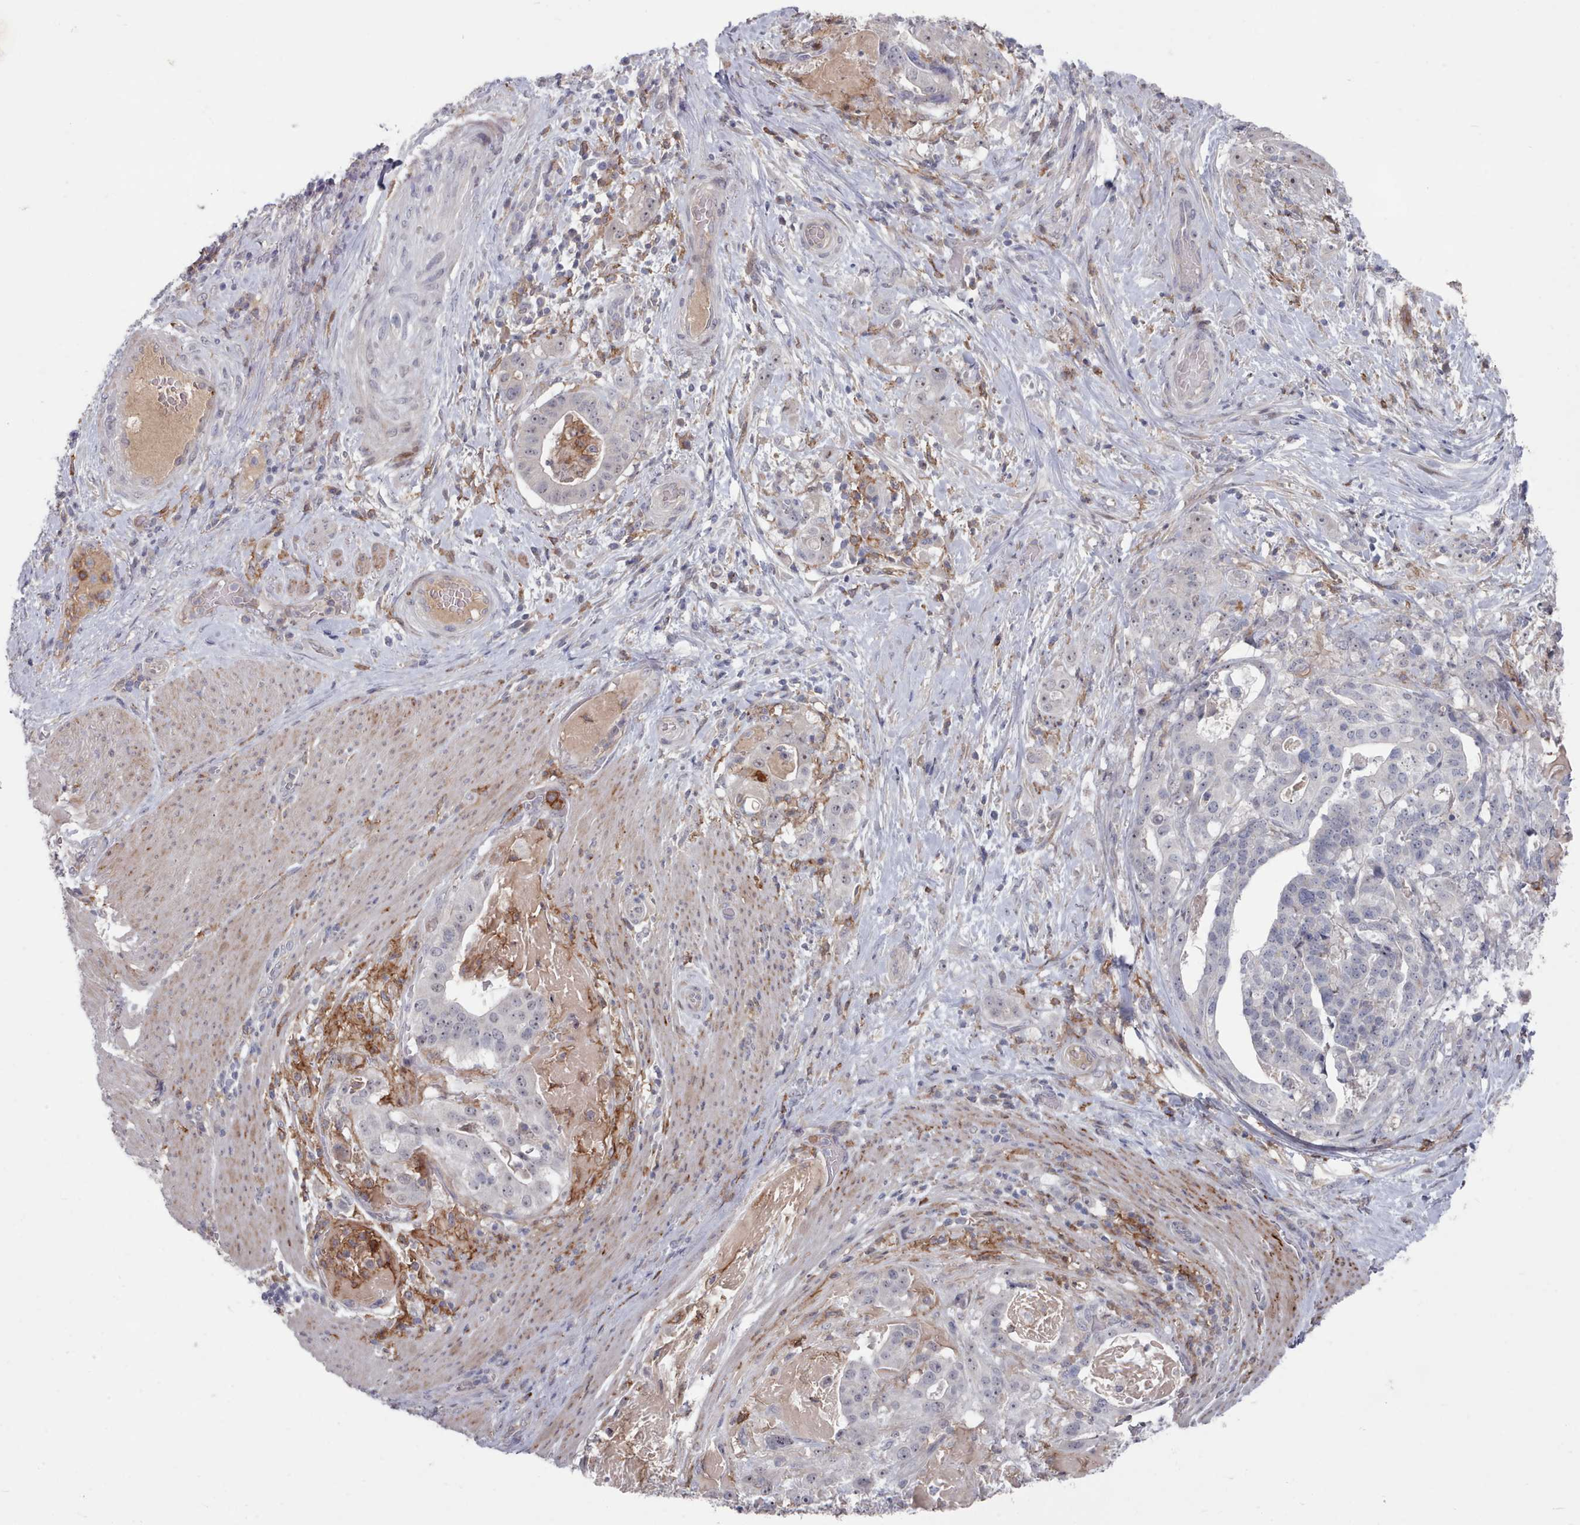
{"staining": {"intensity": "negative", "quantity": "none", "location": "none"}, "tissue": "stomach cancer", "cell_type": "Tumor cells", "image_type": "cancer", "snomed": [{"axis": "morphology", "description": "Adenocarcinoma, NOS"}, {"axis": "topography", "description": "Stomach"}], "caption": "A high-resolution histopathology image shows immunohistochemistry (IHC) staining of stomach cancer, which reveals no significant positivity in tumor cells. The staining was performed using DAB to visualize the protein expression in brown, while the nuclei were stained in blue with hematoxylin (Magnification: 20x).", "gene": "COL8A2", "patient": {"sex": "male", "age": 48}}